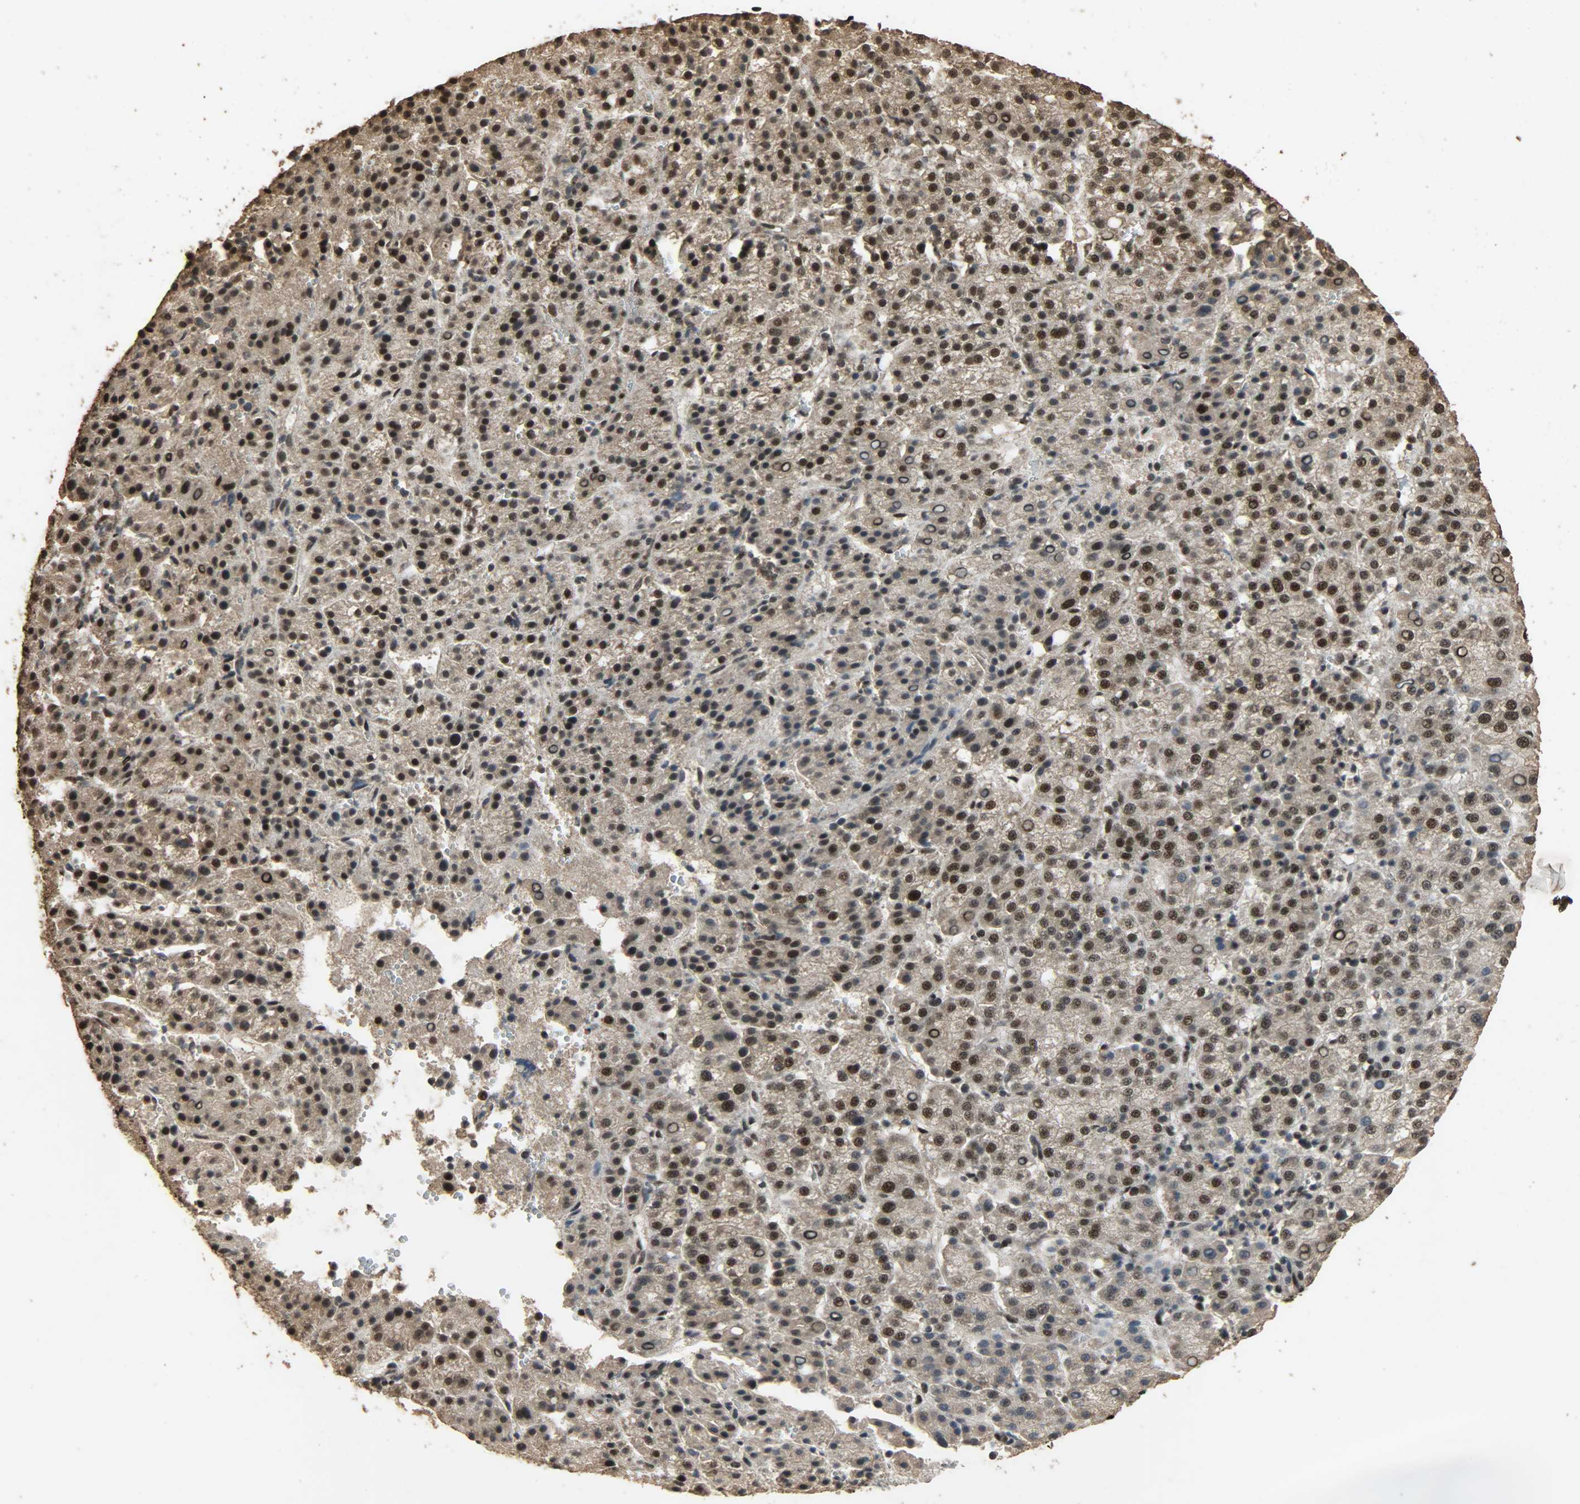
{"staining": {"intensity": "moderate", "quantity": ">75%", "location": "nuclear"}, "tissue": "liver cancer", "cell_type": "Tumor cells", "image_type": "cancer", "snomed": [{"axis": "morphology", "description": "Carcinoma, Hepatocellular, NOS"}, {"axis": "topography", "description": "Liver"}], "caption": "DAB (3,3'-diaminobenzidine) immunohistochemical staining of human liver cancer shows moderate nuclear protein expression in about >75% of tumor cells.", "gene": "CCNT2", "patient": {"sex": "female", "age": 58}}